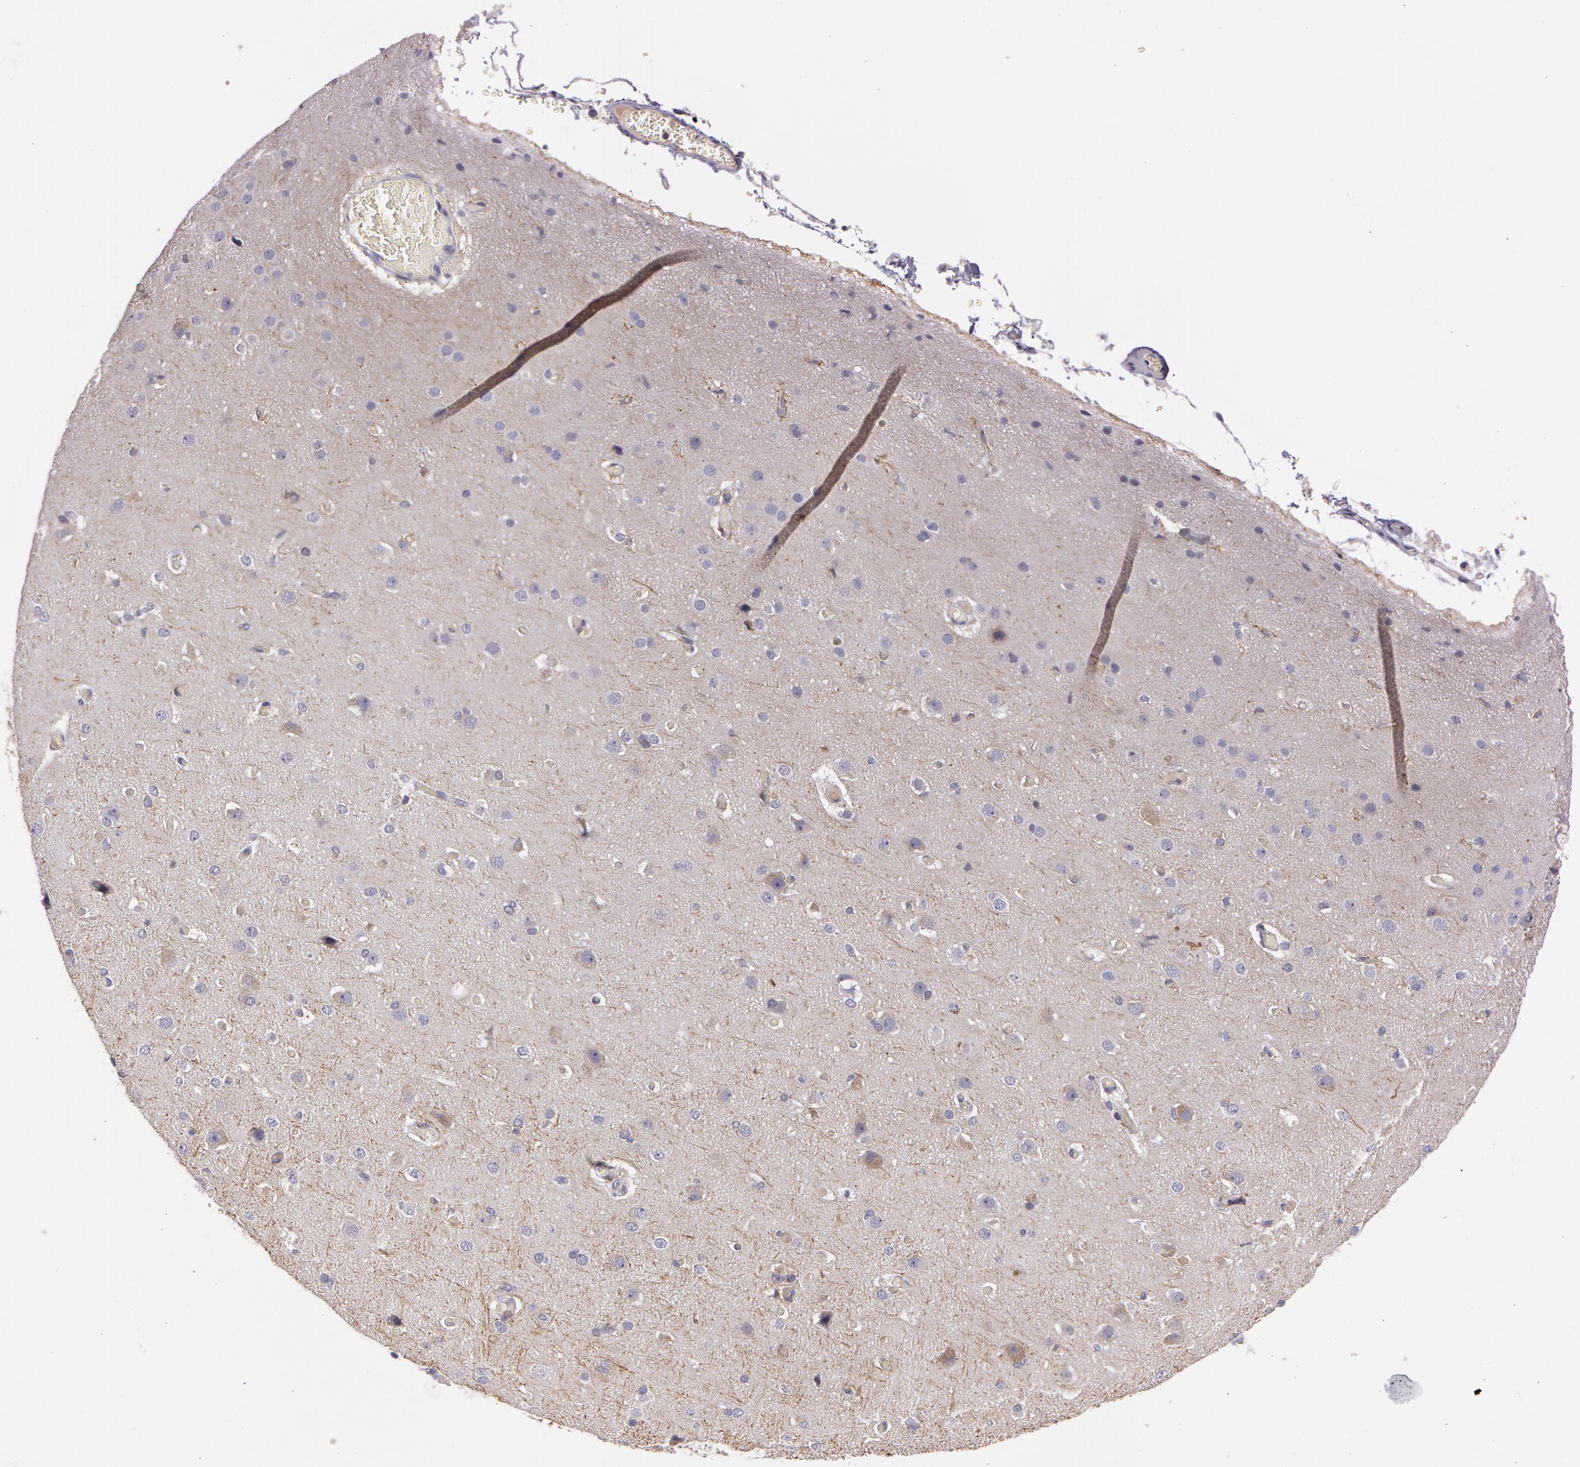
{"staining": {"intensity": "negative", "quantity": "none", "location": "none"}, "tissue": "cerebral cortex", "cell_type": "Endothelial cells", "image_type": "normal", "snomed": [{"axis": "morphology", "description": "Normal tissue, NOS"}, {"axis": "morphology", "description": "Glioma, malignant, High grade"}, {"axis": "topography", "description": "Cerebral cortex"}], "caption": "High magnification brightfield microscopy of benign cerebral cortex stained with DAB (brown) and counterstained with hematoxylin (blue): endothelial cells show no significant positivity.", "gene": "MXRA5", "patient": {"sex": "male", "age": 77}}